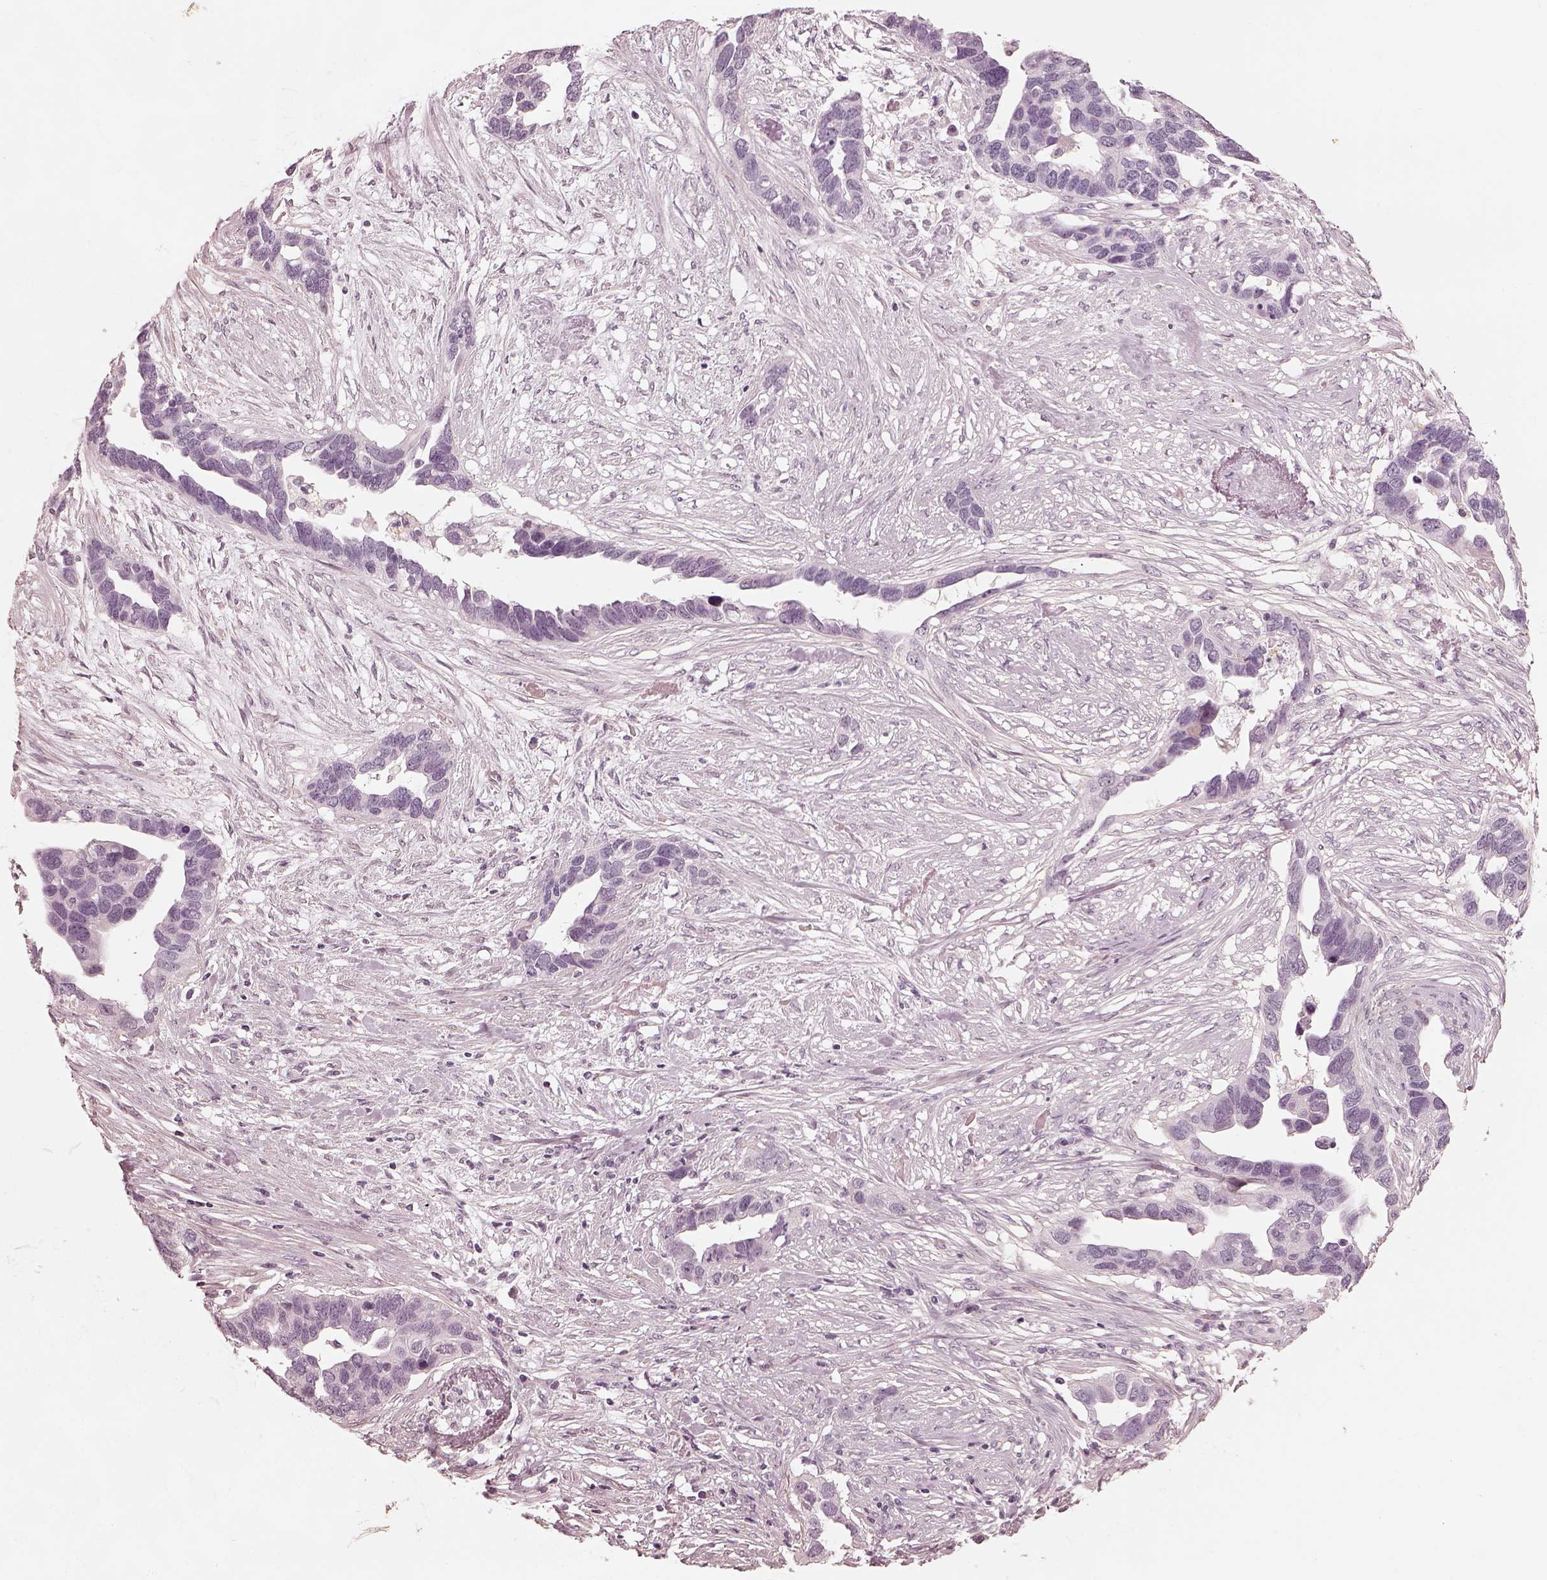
{"staining": {"intensity": "negative", "quantity": "none", "location": "none"}, "tissue": "ovarian cancer", "cell_type": "Tumor cells", "image_type": "cancer", "snomed": [{"axis": "morphology", "description": "Cystadenocarcinoma, serous, NOS"}, {"axis": "topography", "description": "Ovary"}], "caption": "Ovarian serous cystadenocarcinoma was stained to show a protein in brown. There is no significant expression in tumor cells.", "gene": "ADRB3", "patient": {"sex": "female", "age": 54}}